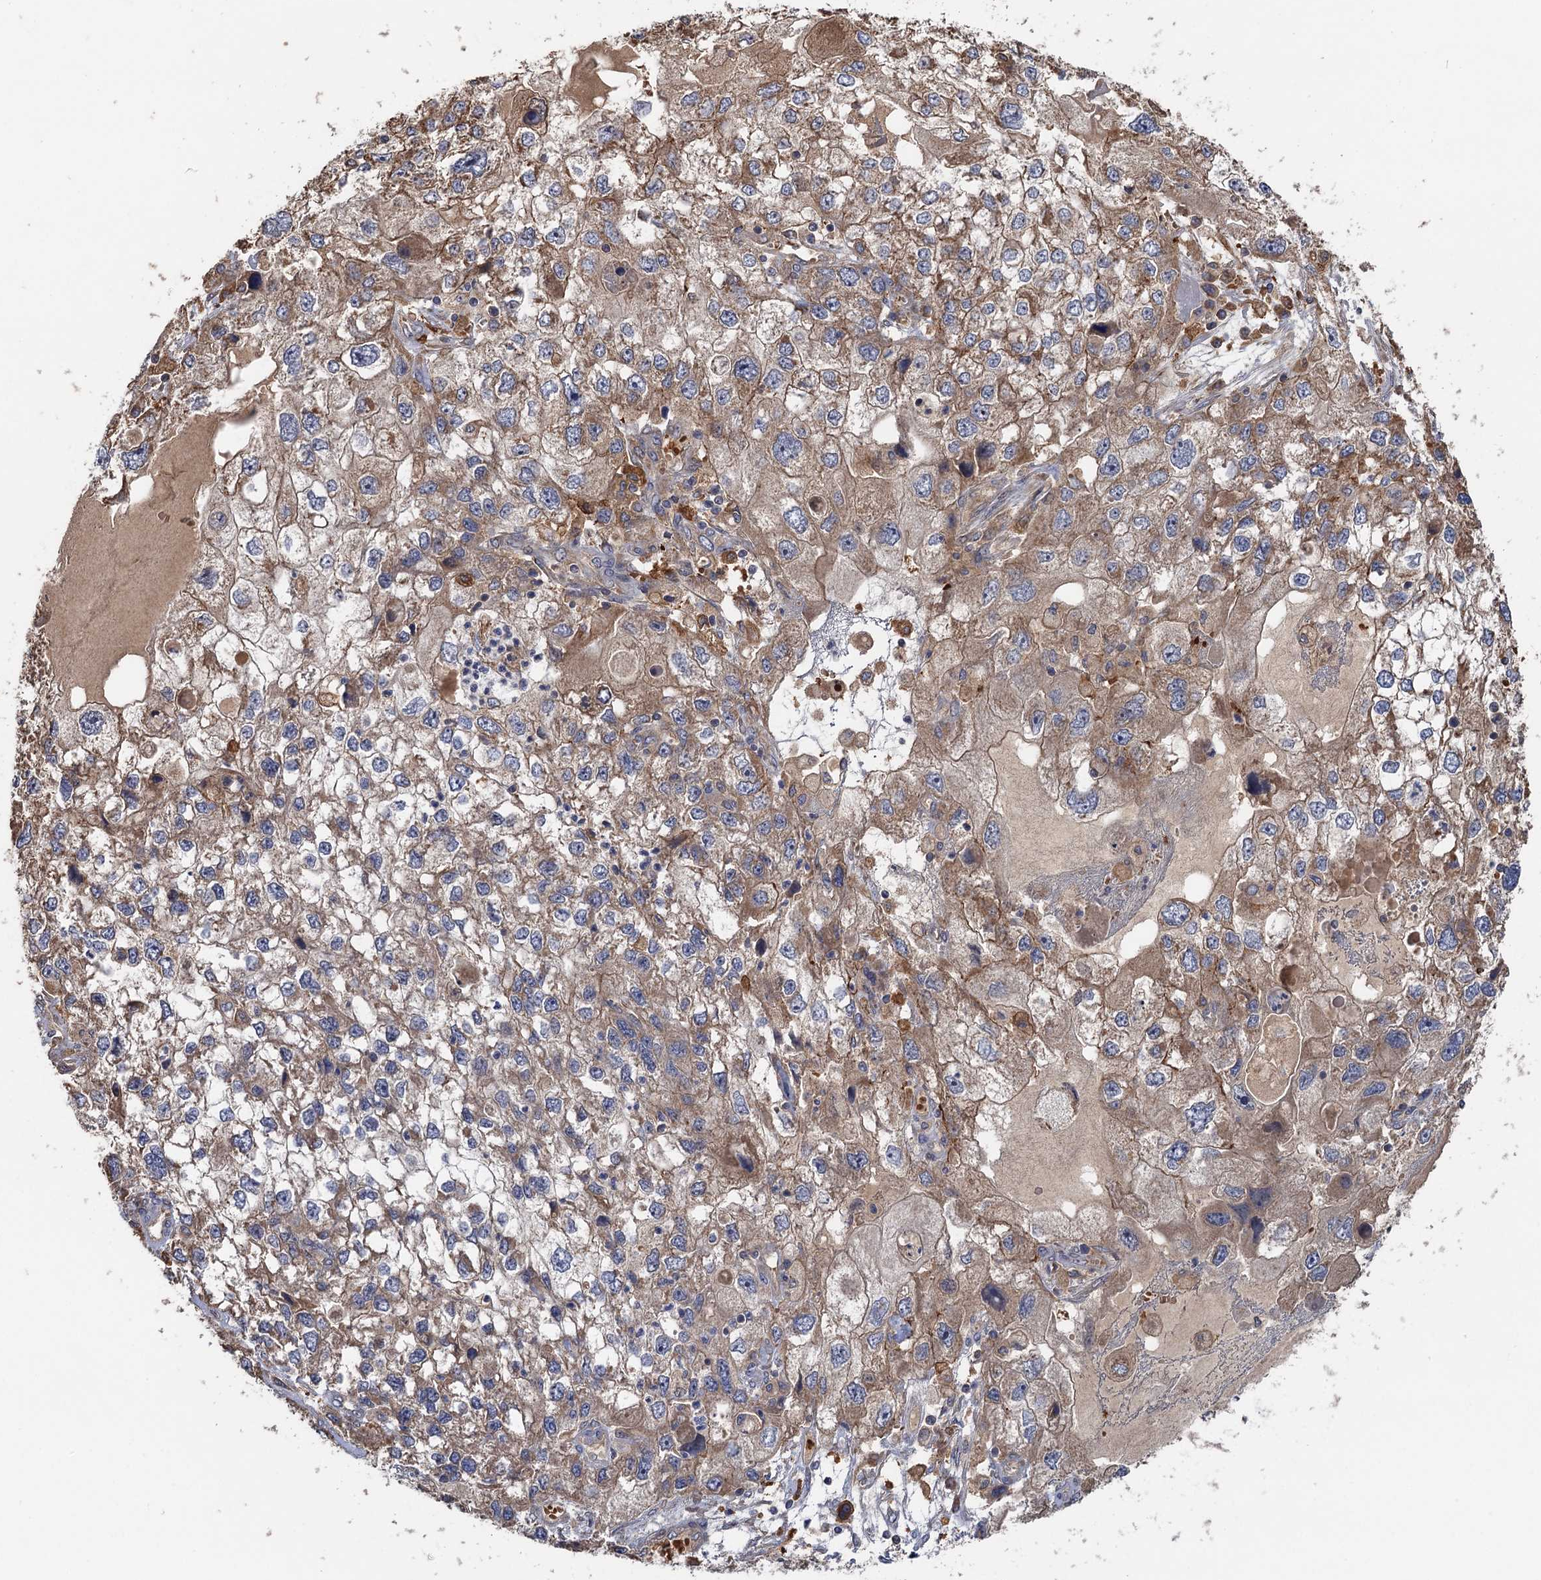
{"staining": {"intensity": "moderate", "quantity": ">75%", "location": "cytoplasmic/membranous"}, "tissue": "endometrial cancer", "cell_type": "Tumor cells", "image_type": "cancer", "snomed": [{"axis": "morphology", "description": "Adenocarcinoma, NOS"}, {"axis": "topography", "description": "Endometrium"}], "caption": "Adenocarcinoma (endometrial) stained with a brown dye demonstrates moderate cytoplasmic/membranous positive positivity in about >75% of tumor cells.", "gene": "SNX32", "patient": {"sex": "female", "age": 49}}